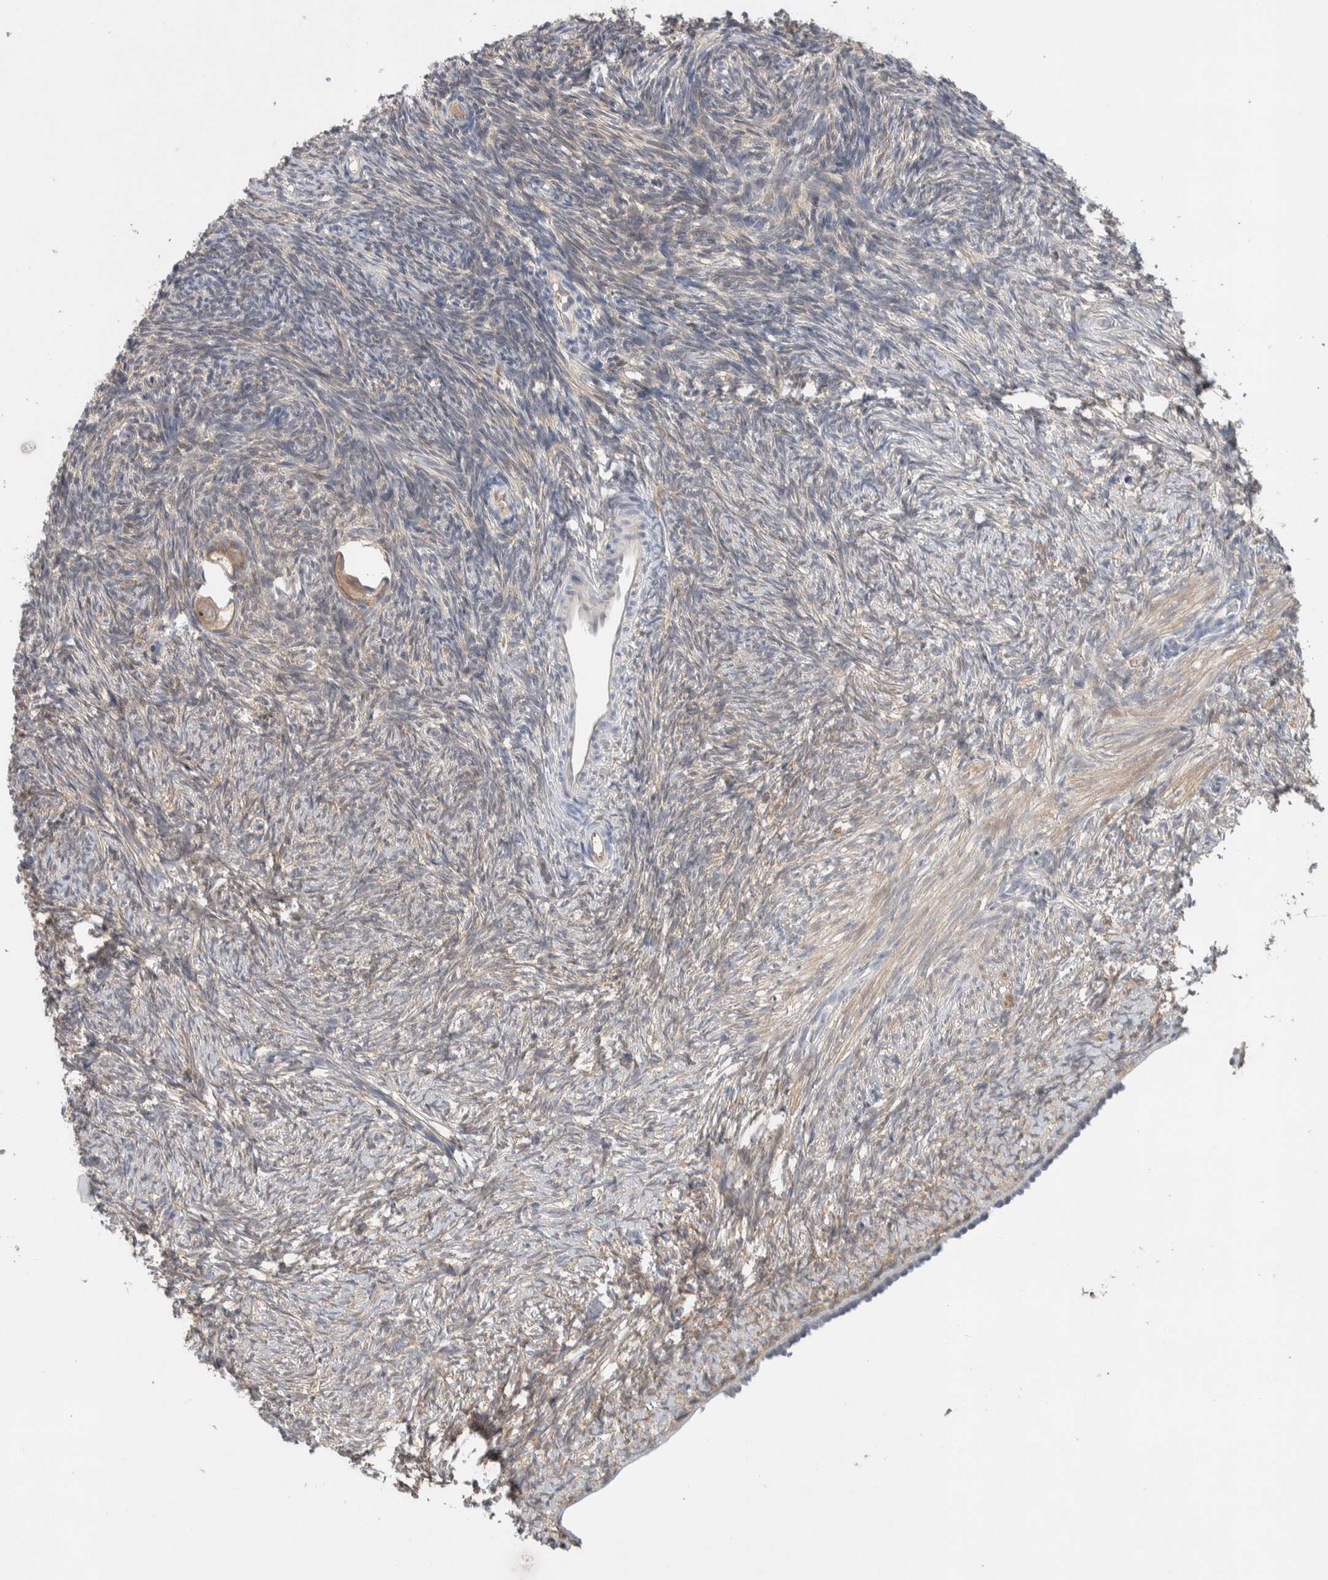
{"staining": {"intensity": "moderate", "quantity": ">75%", "location": "cytoplasmic/membranous"}, "tissue": "ovary", "cell_type": "Follicle cells", "image_type": "normal", "snomed": [{"axis": "morphology", "description": "Normal tissue, NOS"}, {"axis": "topography", "description": "Ovary"}], "caption": "The immunohistochemical stain labels moderate cytoplasmic/membranous staining in follicle cells of unremarkable ovary. The staining was performed using DAB (3,3'-diaminobenzidine), with brown indicating positive protein expression. Nuclei are stained blue with hematoxylin.", "gene": "DEPTOR", "patient": {"sex": "female", "age": 34}}